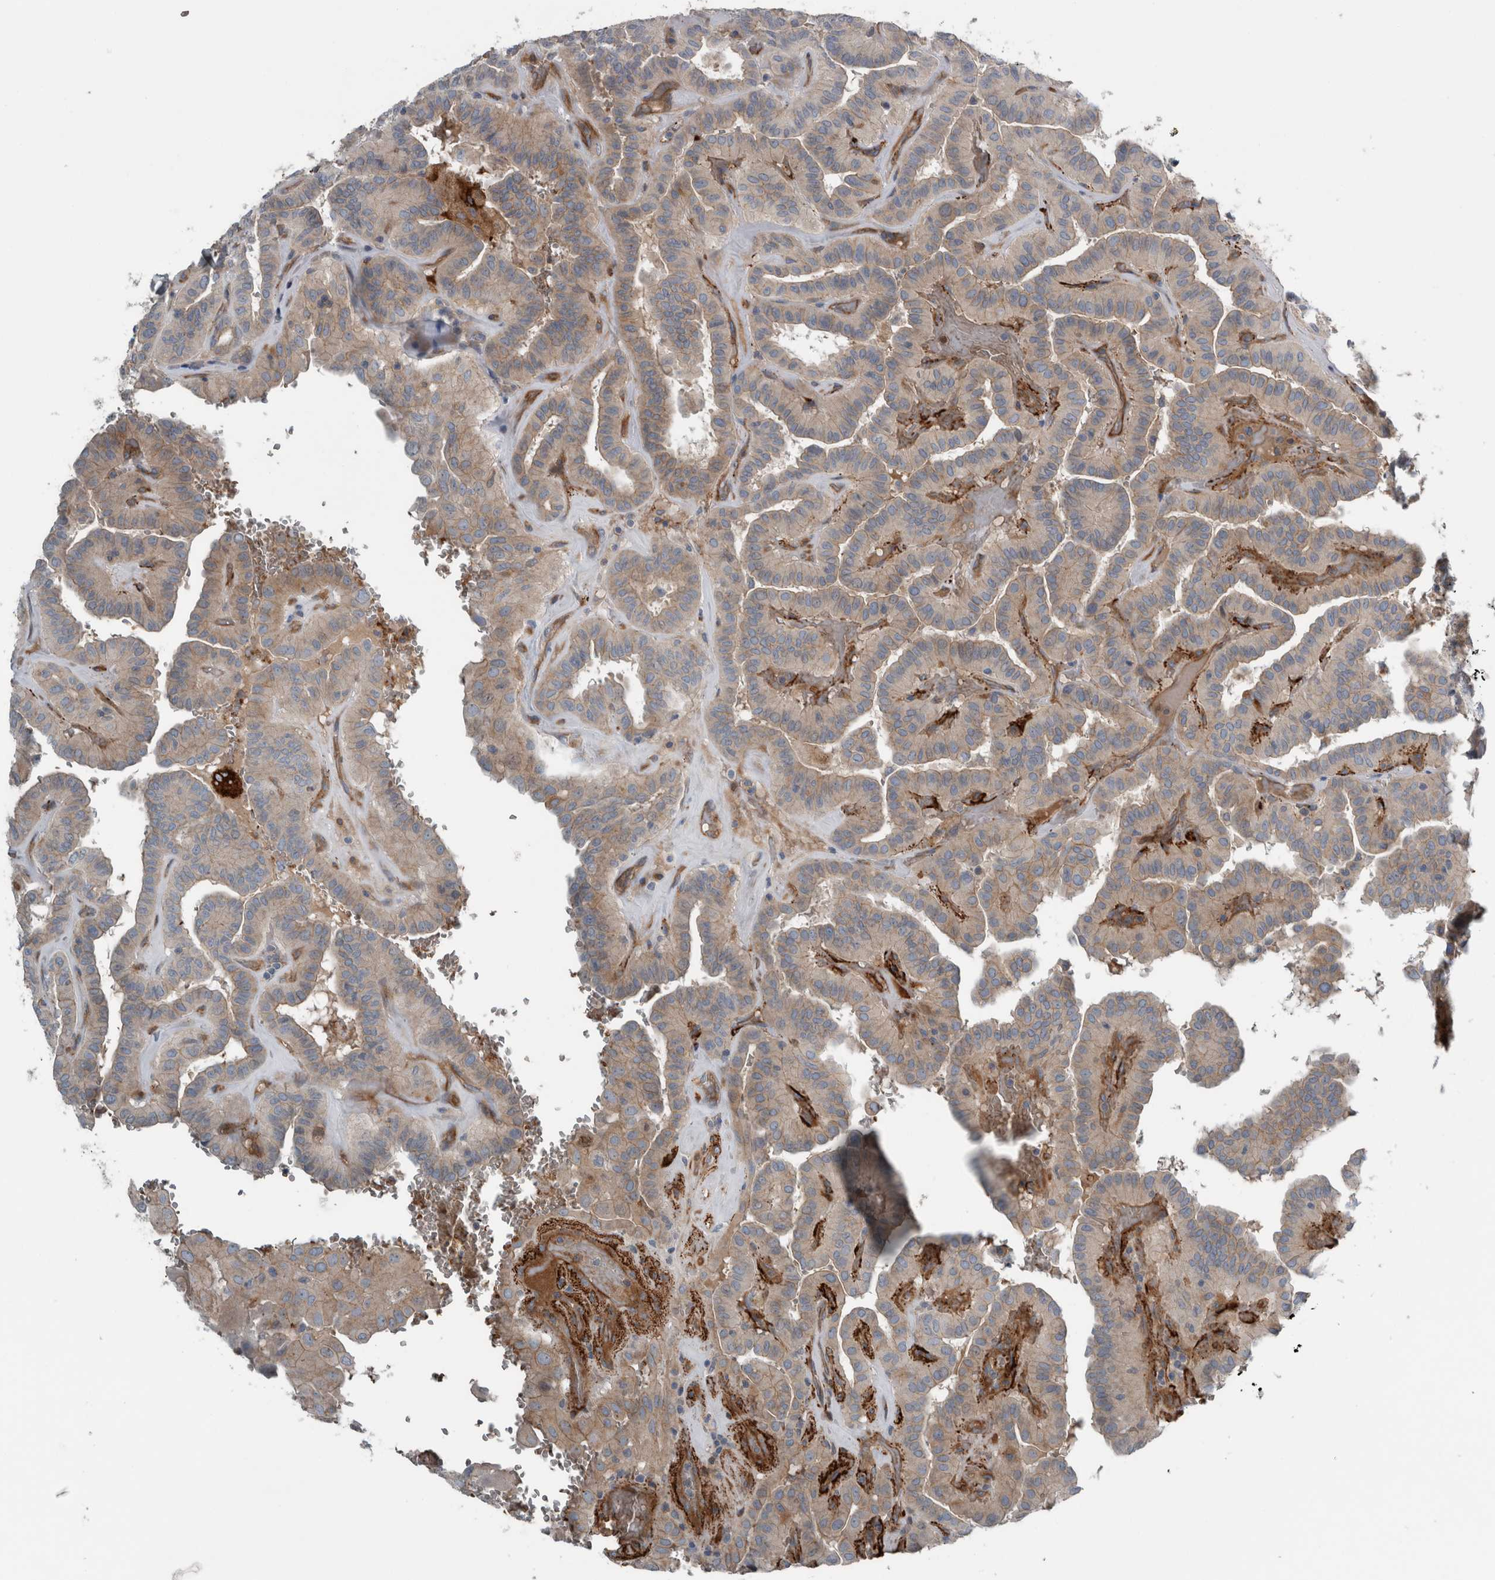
{"staining": {"intensity": "weak", "quantity": ">75%", "location": "cytoplasmic/membranous"}, "tissue": "thyroid cancer", "cell_type": "Tumor cells", "image_type": "cancer", "snomed": [{"axis": "morphology", "description": "Papillary adenocarcinoma, NOS"}, {"axis": "topography", "description": "Thyroid gland"}], "caption": "Immunohistochemistry (IHC) of human papillary adenocarcinoma (thyroid) exhibits low levels of weak cytoplasmic/membranous staining in approximately >75% of tumor cells. The staining was performed using DAB to visualize the protein expression in brown, while the nuclei were stained in blue with hematoxylin (Magnification: 20x).", "gene": "GLT8D2", "patient": {"sex": "male", "age": 77}}